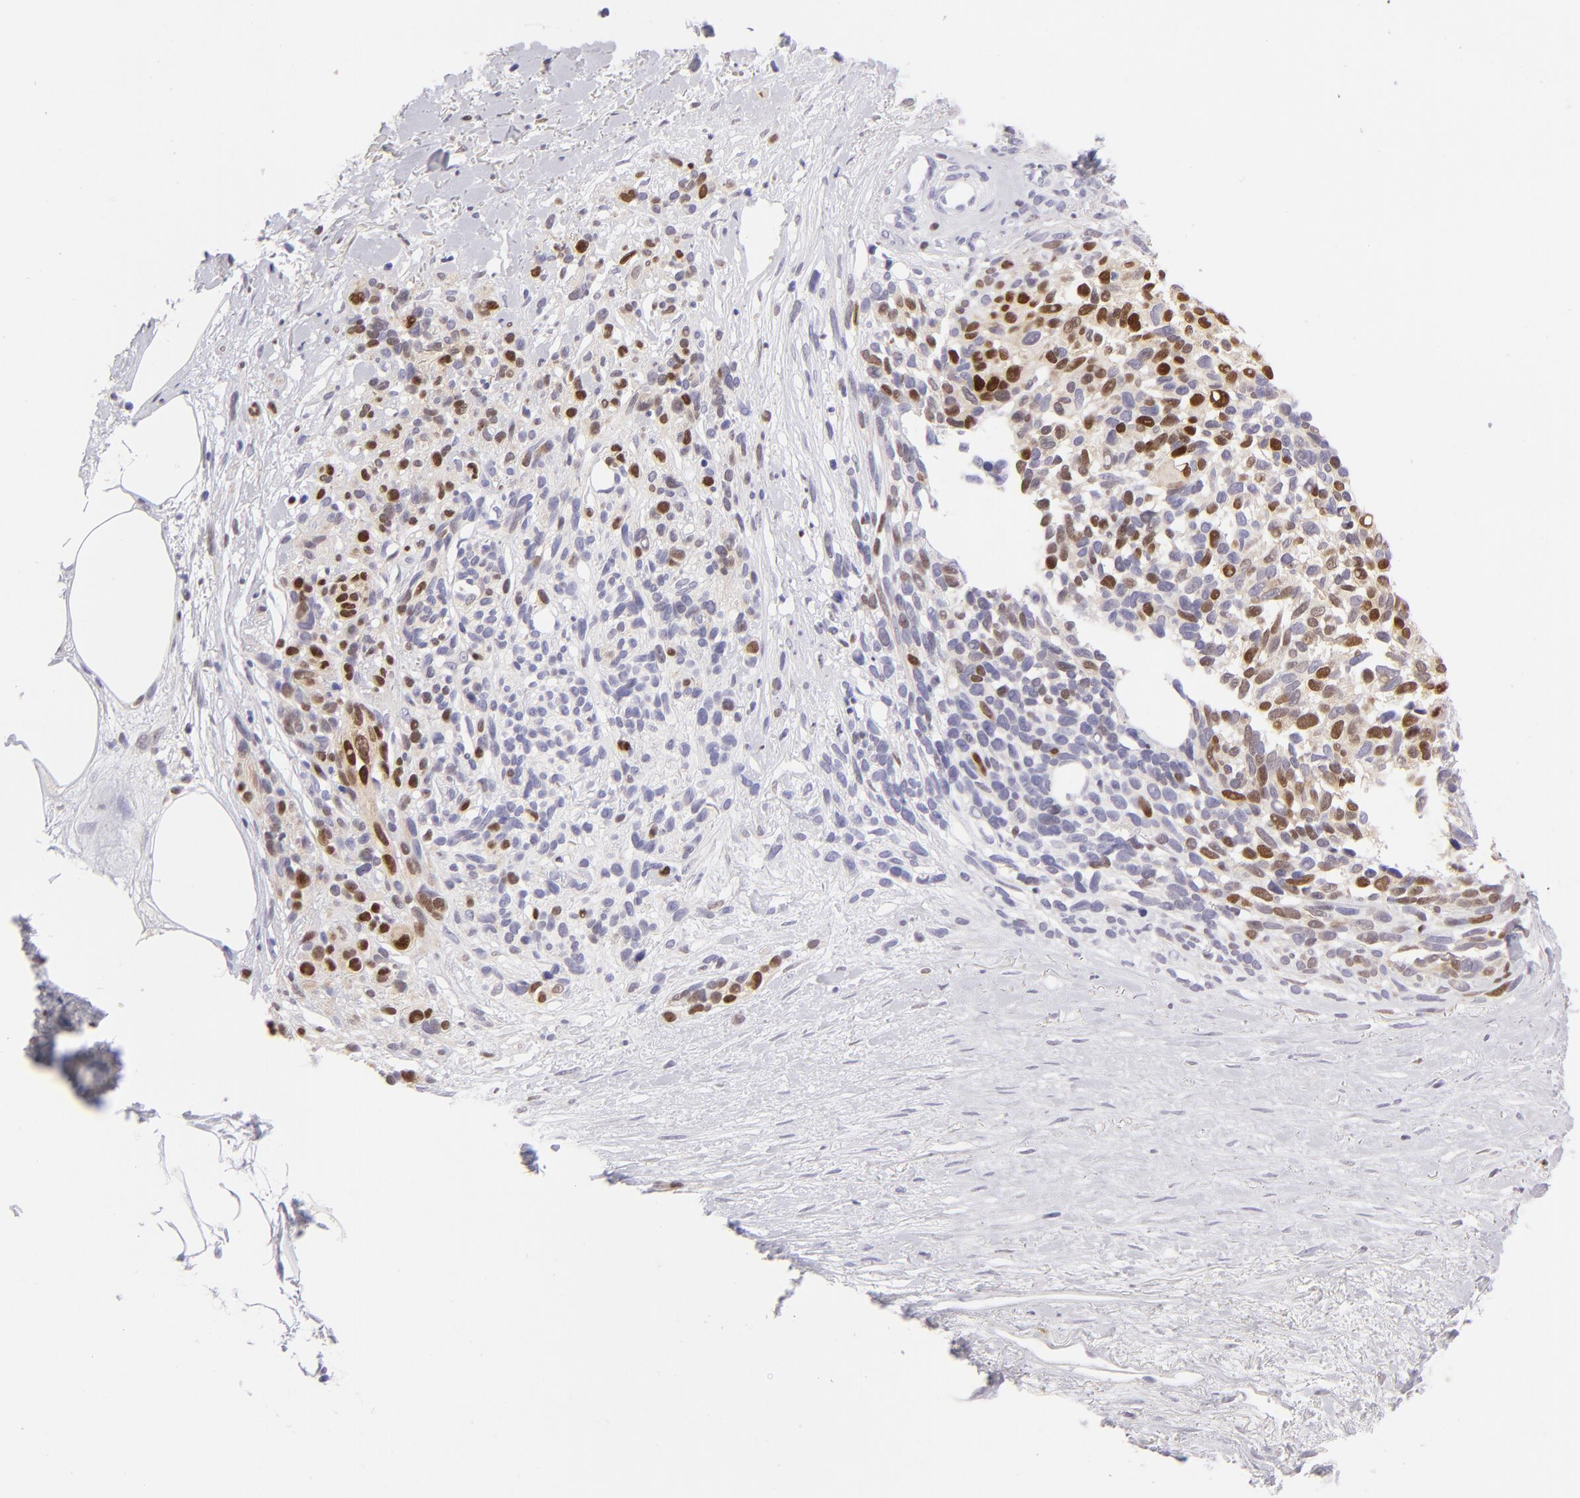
{"staining": {"intensity": "moderate", "quantity": "<25%", "location": "nuclear"}, "tissue": "melanoma", "cell_type": "Tumor cells", "image_type": "cancer", "snomed": [{"axis": "morphology", "description": "Malignant melanoma, NOS"}, {"axis": "topography", "description": "Skin"}], "caption": "Immunohistochemistry (IHC) (DAB (3,3'-diaminobenzidine)) staining of human malignant melanoma reveals moderate nuclear protein positivity in approximately <25% of tumor cells. The staining was performed using DAB, with brown indicating positive protein expression. Nuclei are stained blue with hematoxylin.", "gene": "MITF", "patient": {"sex": "female", "age": 85}}